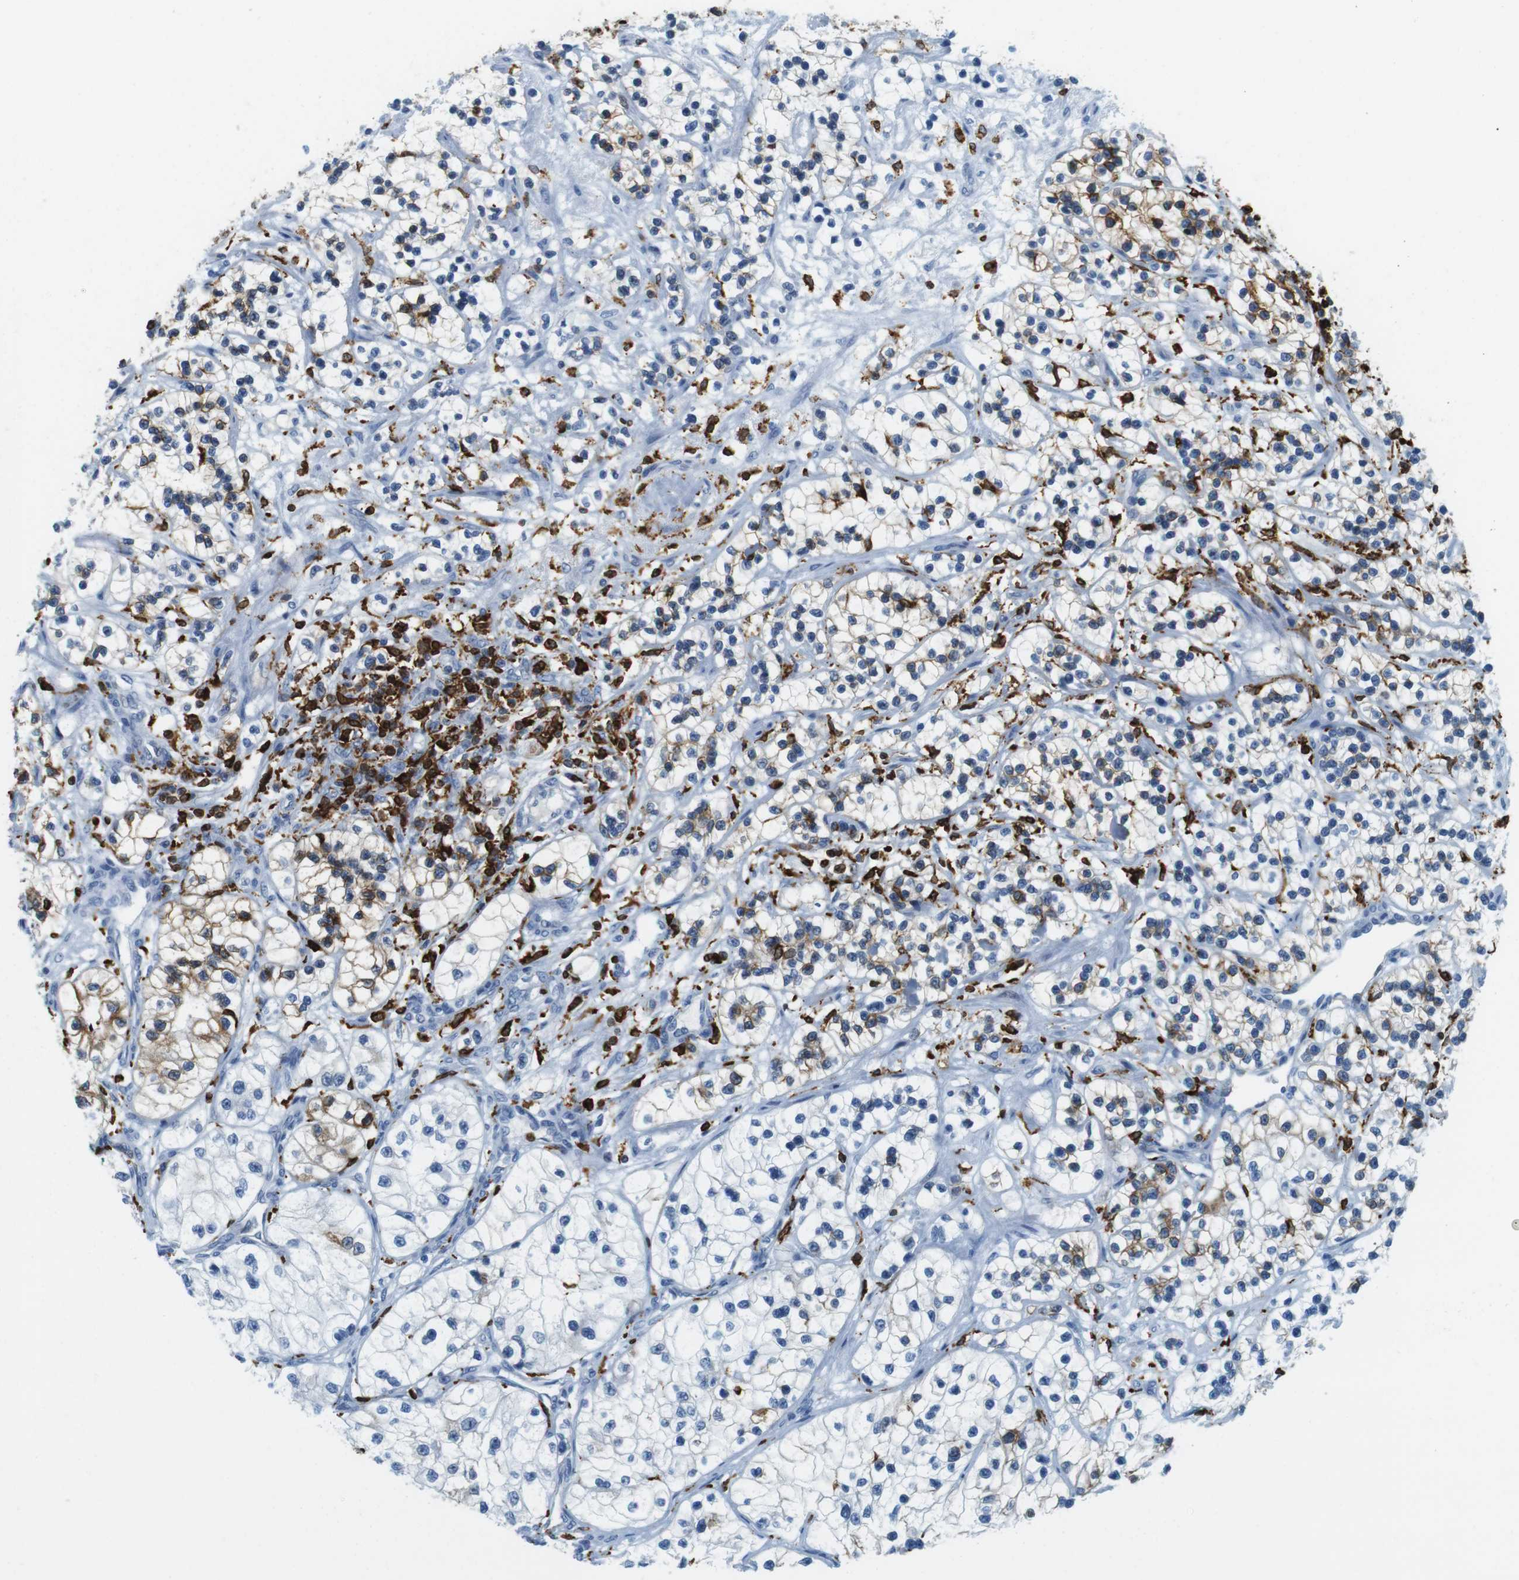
{"staining": {"intensity": "moderate", "quantity": "<25%", "location": "cytoplasmic/membranous"}, "tissue": "renal cancer", "cell_type": "Tumor cells", "image_type": "cancer", "snomed": [{"axis": "morphology", "description": "Adenocarcinoma, NOS"}, {"axis": "topography", "description": "Kidney"}], "caption": "Protein analysis of adenocarcinoma (renal) tissue displays moderate cytoplasmic/membranous expression in about <25% of tumor cells.", "gene": "CIITA", "patient": {"sex": "female", "age": 57}}